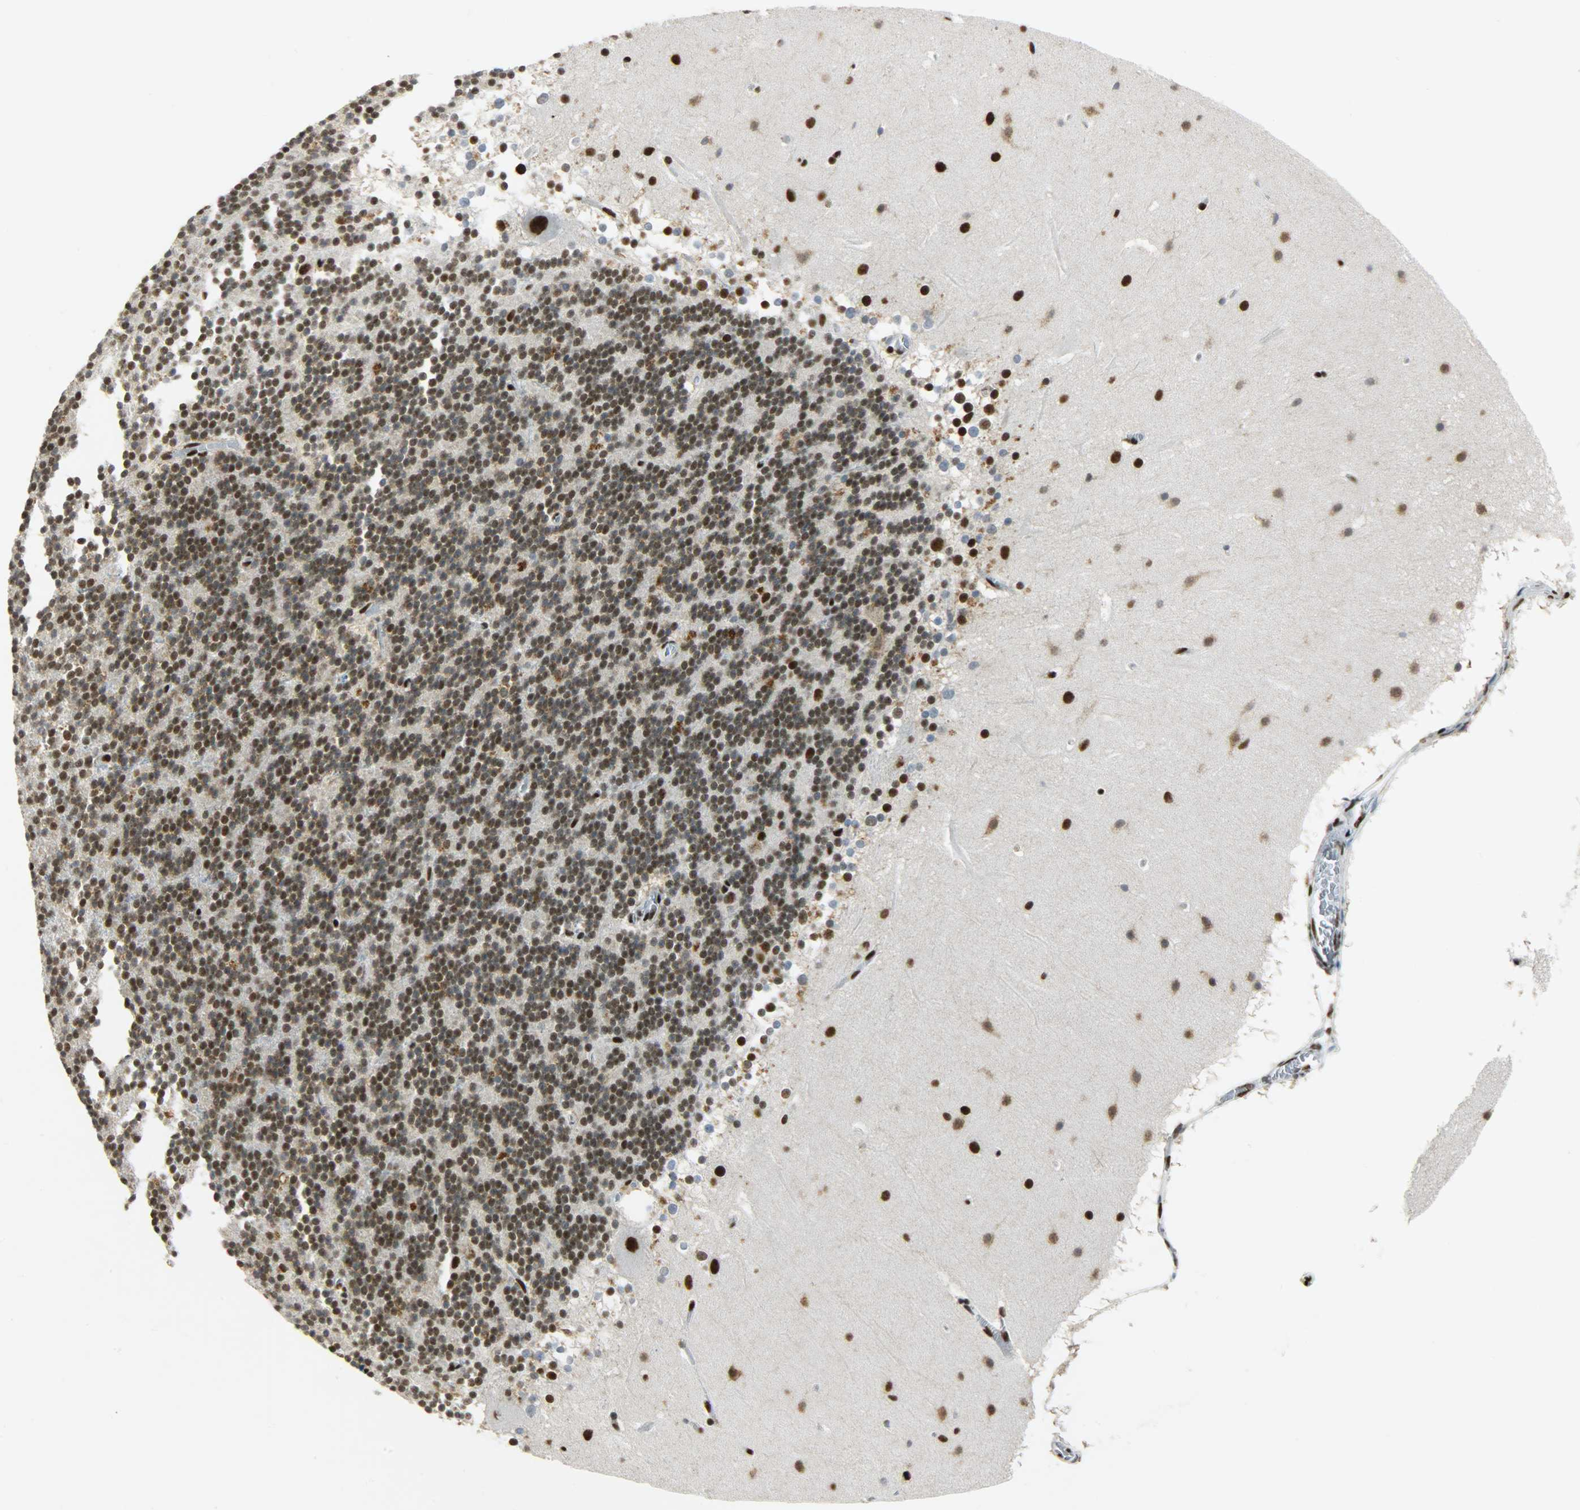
{"staining": {"intensity": "moderate", "quantity": ">75%", "location": "nuclear"}, "tissue": "cerebellum", "cell_type": "Cells in granular layer", "image_type": "normal", "snomed": [{"axis": "morphology", "description": "Normal tissue, NOS"}, {"axis": "topography", "description": "Cerebellum"}], "caption": "DAB immunohistochemical staining of unremarkable cerebellum shows moderate nuclear protein expression in approximately >75% of cells in granular layer. (DAB IHC, brown staining for protein, blue staining for nuclei).", "gene": "SSB", "patient": {"sex": "female", "age": 19}}